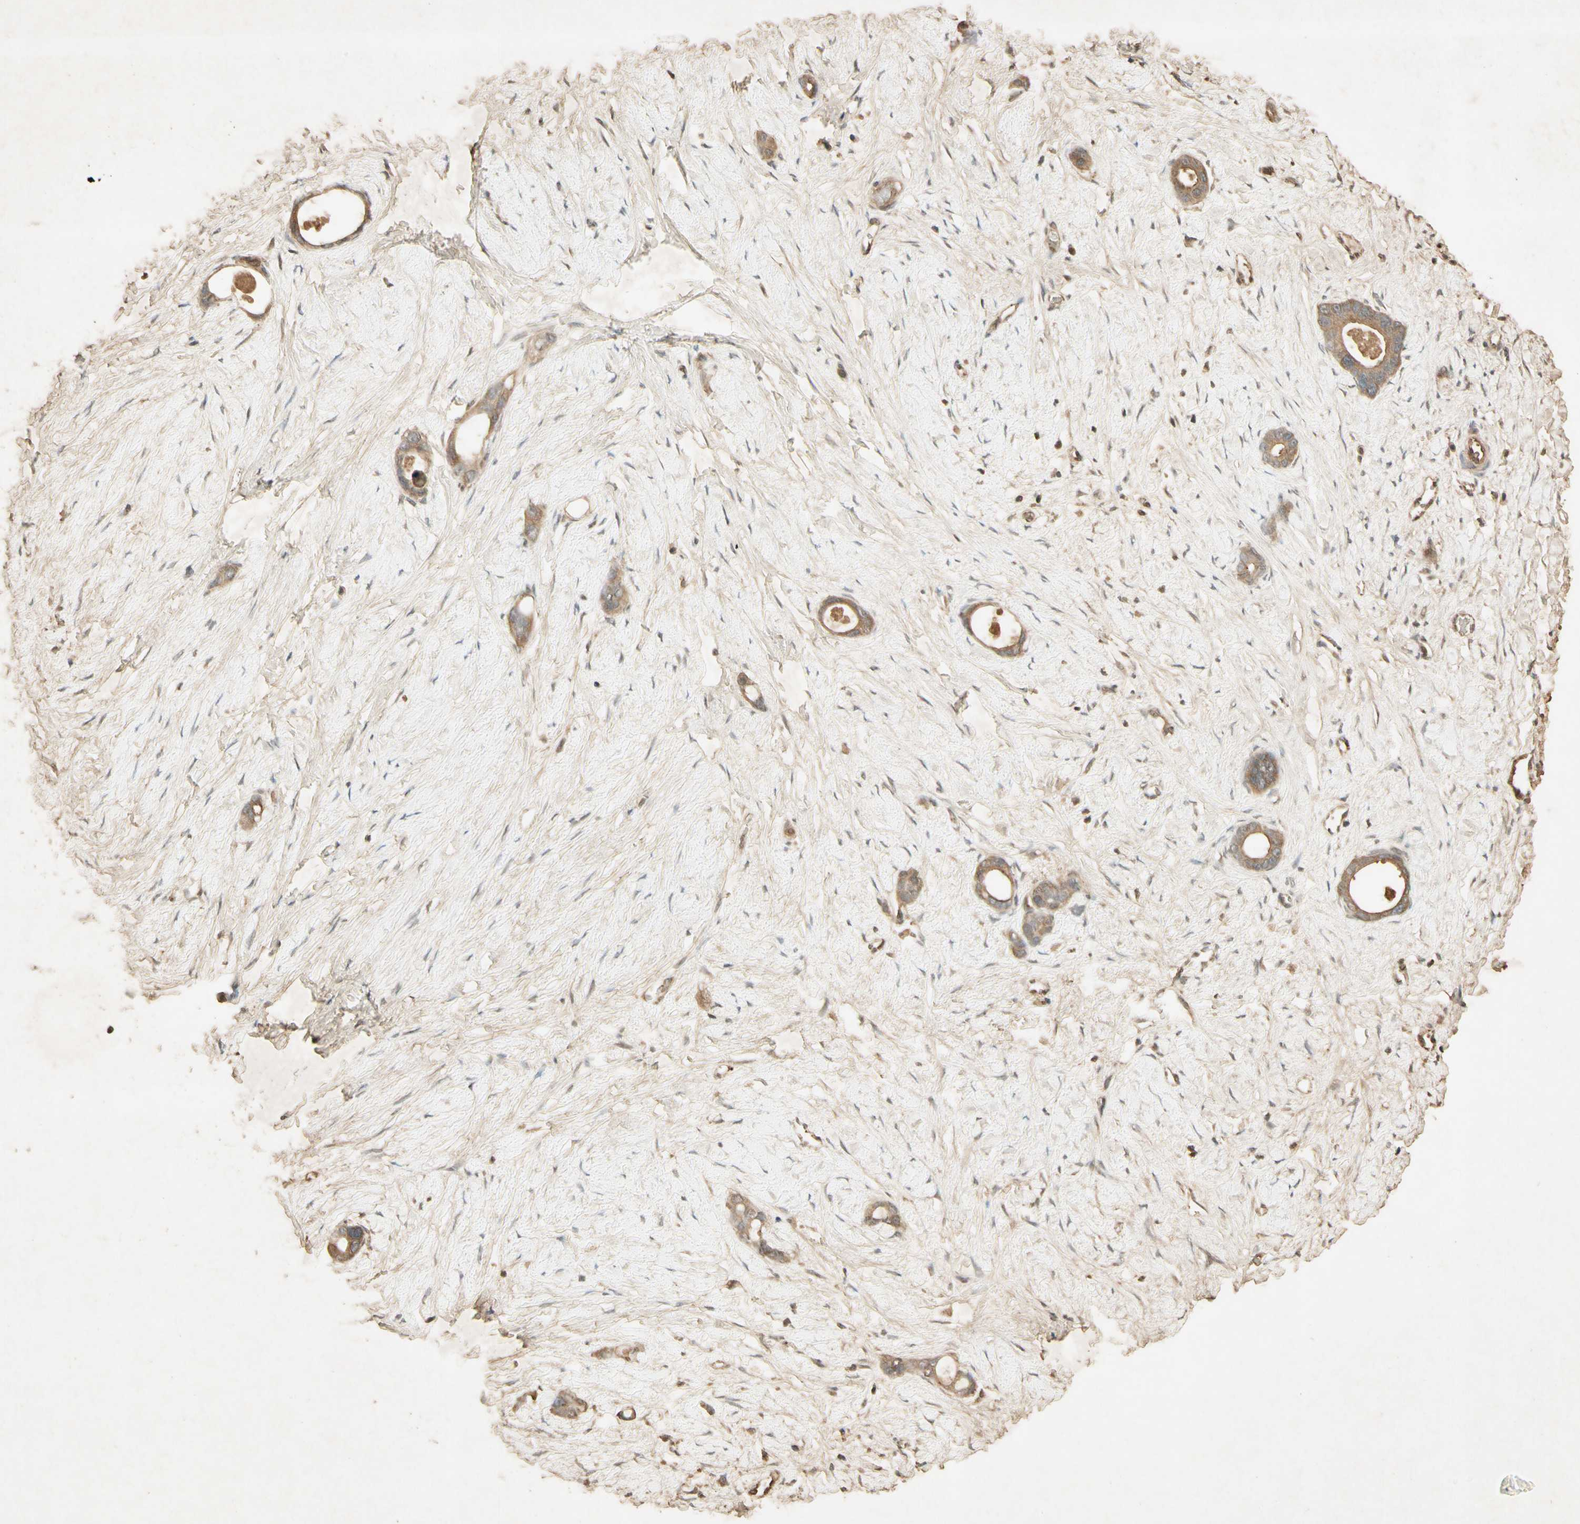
{"staining": {"intensity": "moderate", "quantity": ">75%", "location": "cytoplasmic/membranous"}, "tissue": "stomach cancer", "cell_type": "Tumor cells", "image_type": "cancer", "snomed": [{"axis": "morphology", "description": "Adenocarcinoma, NOS"}, {"axis": "topography", "description": "Stomach"}], "caption": "Immunohistochemistry (IHC) of human adenocarcinoma (stomach) reveals medium levels of moderate cytoplasmic/membranous staining in approximately >75% of tumor cells. The staining was performed using DAB (3,3'-diaminobenzidine) to visualize the protein expression in brown, while the nuclei were stained in blue with hematoxylin (Magnification: 20x).", "gene": "SMAD9", "patient": {"sex": "female", "age": 75}}